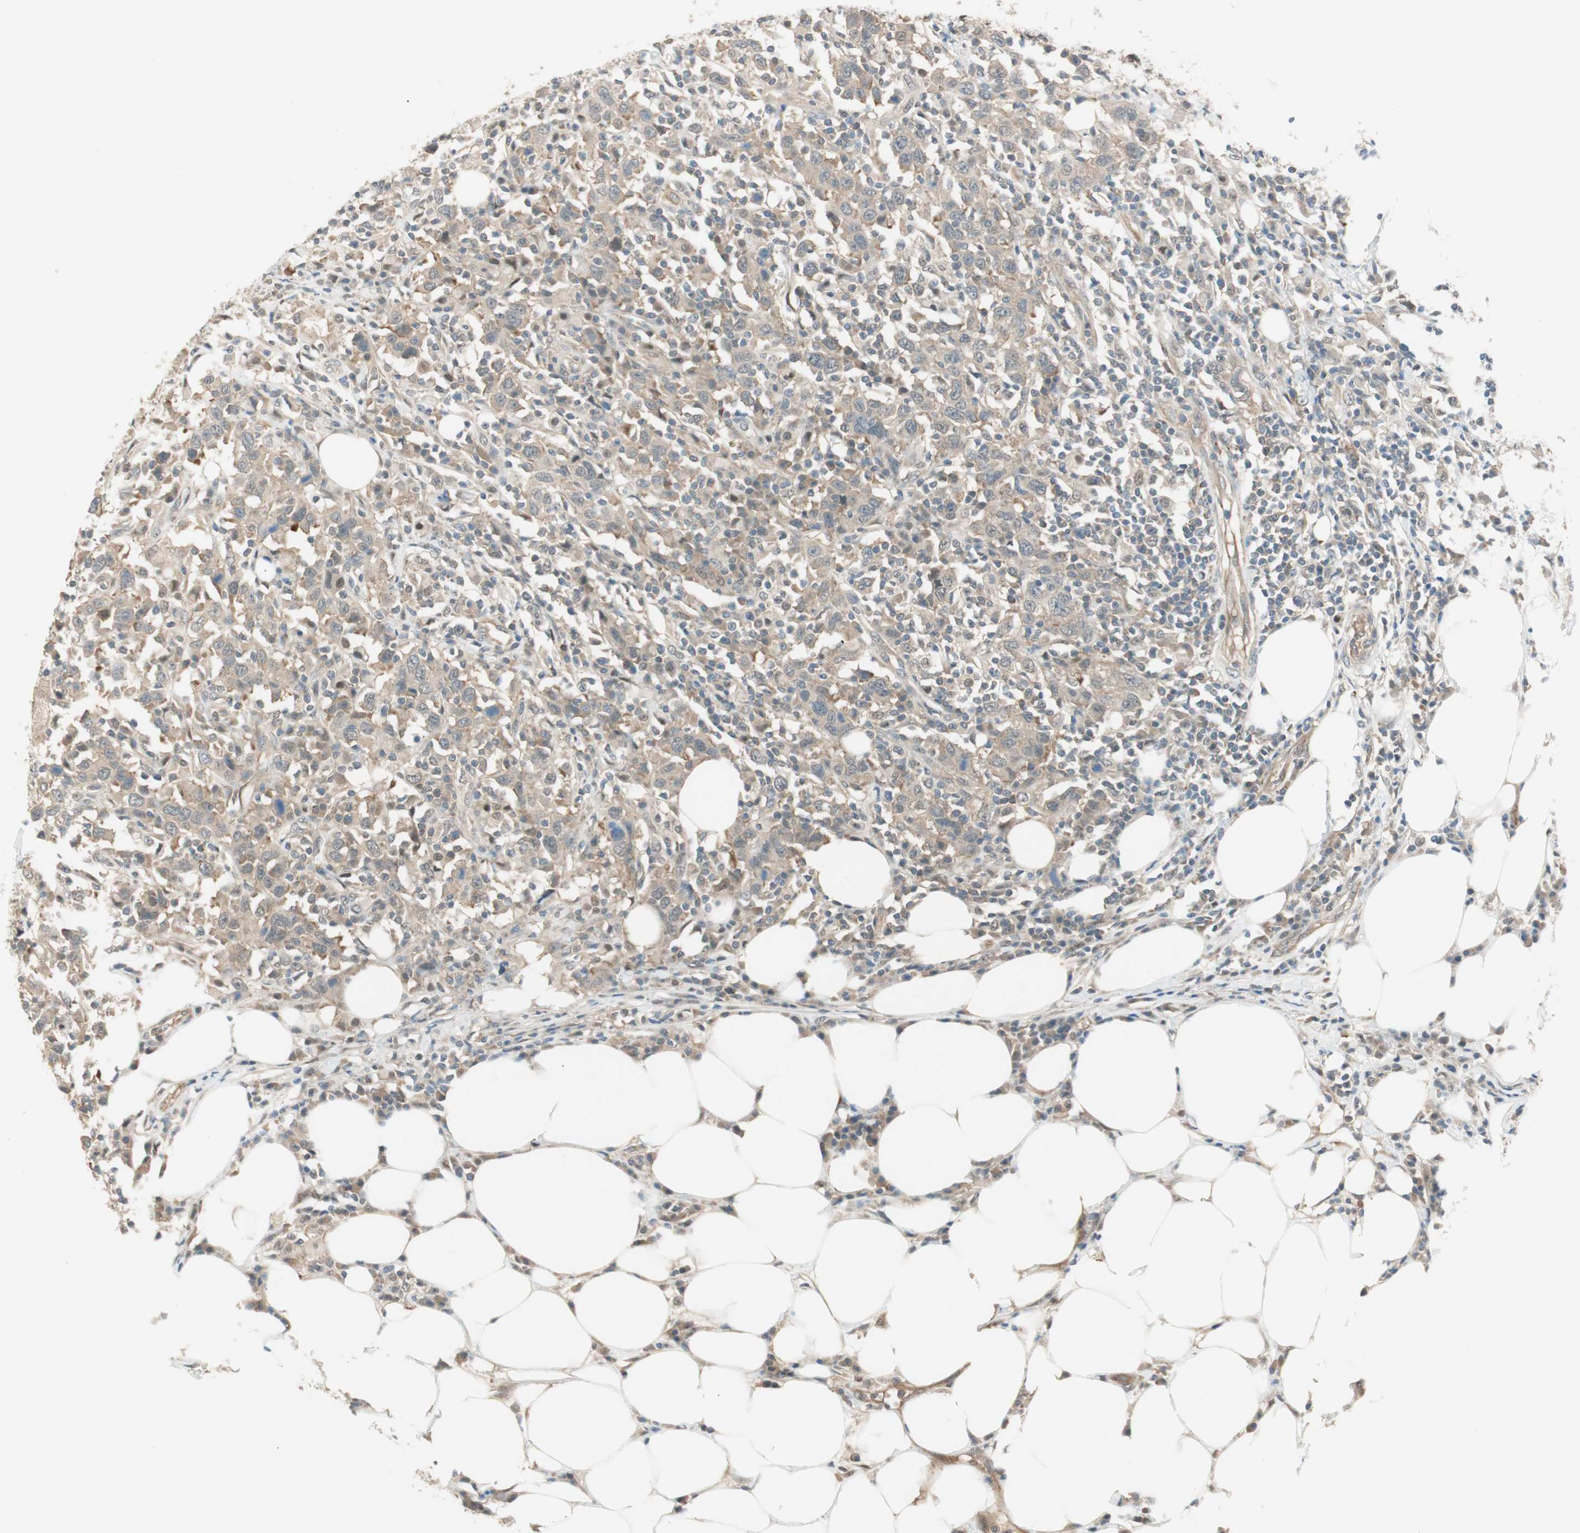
{"staining": {"intensity": "weak", "quantity": ">75%", "location": "cytoplasmic/membranous"}, "tissue": "urothelial cancer", "cell_type": "Tumor cells", "image_type": "cancer", "snomed": [{"axis": "morphology", "description": "Urothelial carcinoma, High grade"}, {"axis": "topography", "description": "Urinary bladder"}], "caption": "Human urothelial carcinoma (high-grade) stained for a protein (brown) shows weak cytoplasmic/membranous positive expression in about >75% of tumor cells.", "gene": "PSMD8", "patient": {"sex": "male", "age": 61}}